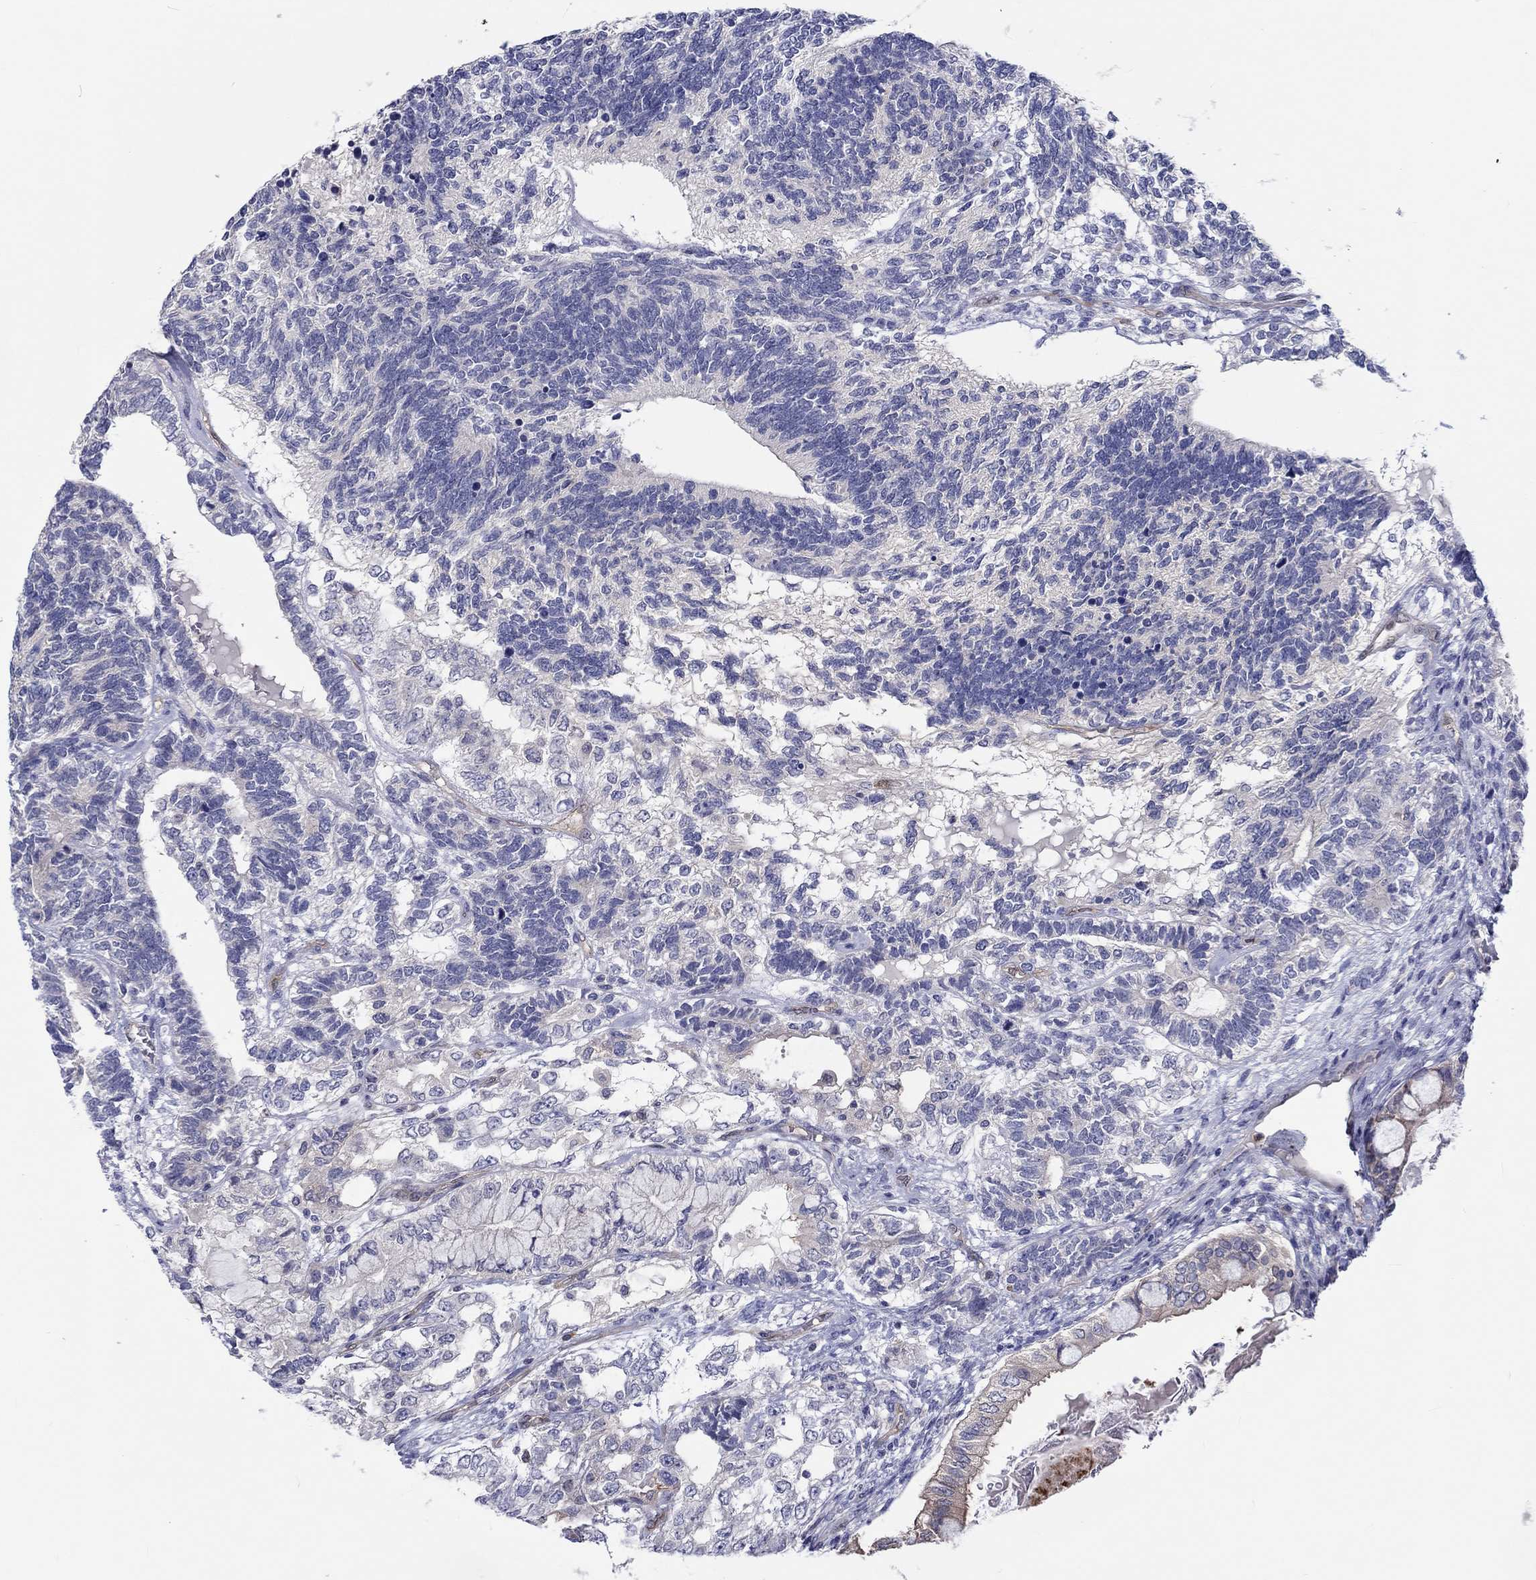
{"staining": {"intensity": "negative", "quantity": "none", "location": "none"}, "tissue": "testis cancer", "cell_type": "Tumor cells", "image_type": "cancer", "snomed": [{"axis": "morphology", "description": "Seminoma, NOS"}, {"axis": "morphology", "description": "Carcinoma, Embryonal, NOS"}, {"axis": "topography", "description": "Testis"}], "caption": "Micrograph shows no protein staining in tumor cells of testis embryonal carcinoma tissue.", "gene": "ABCG4", "patient": {"sex": "male", "age": 41}}